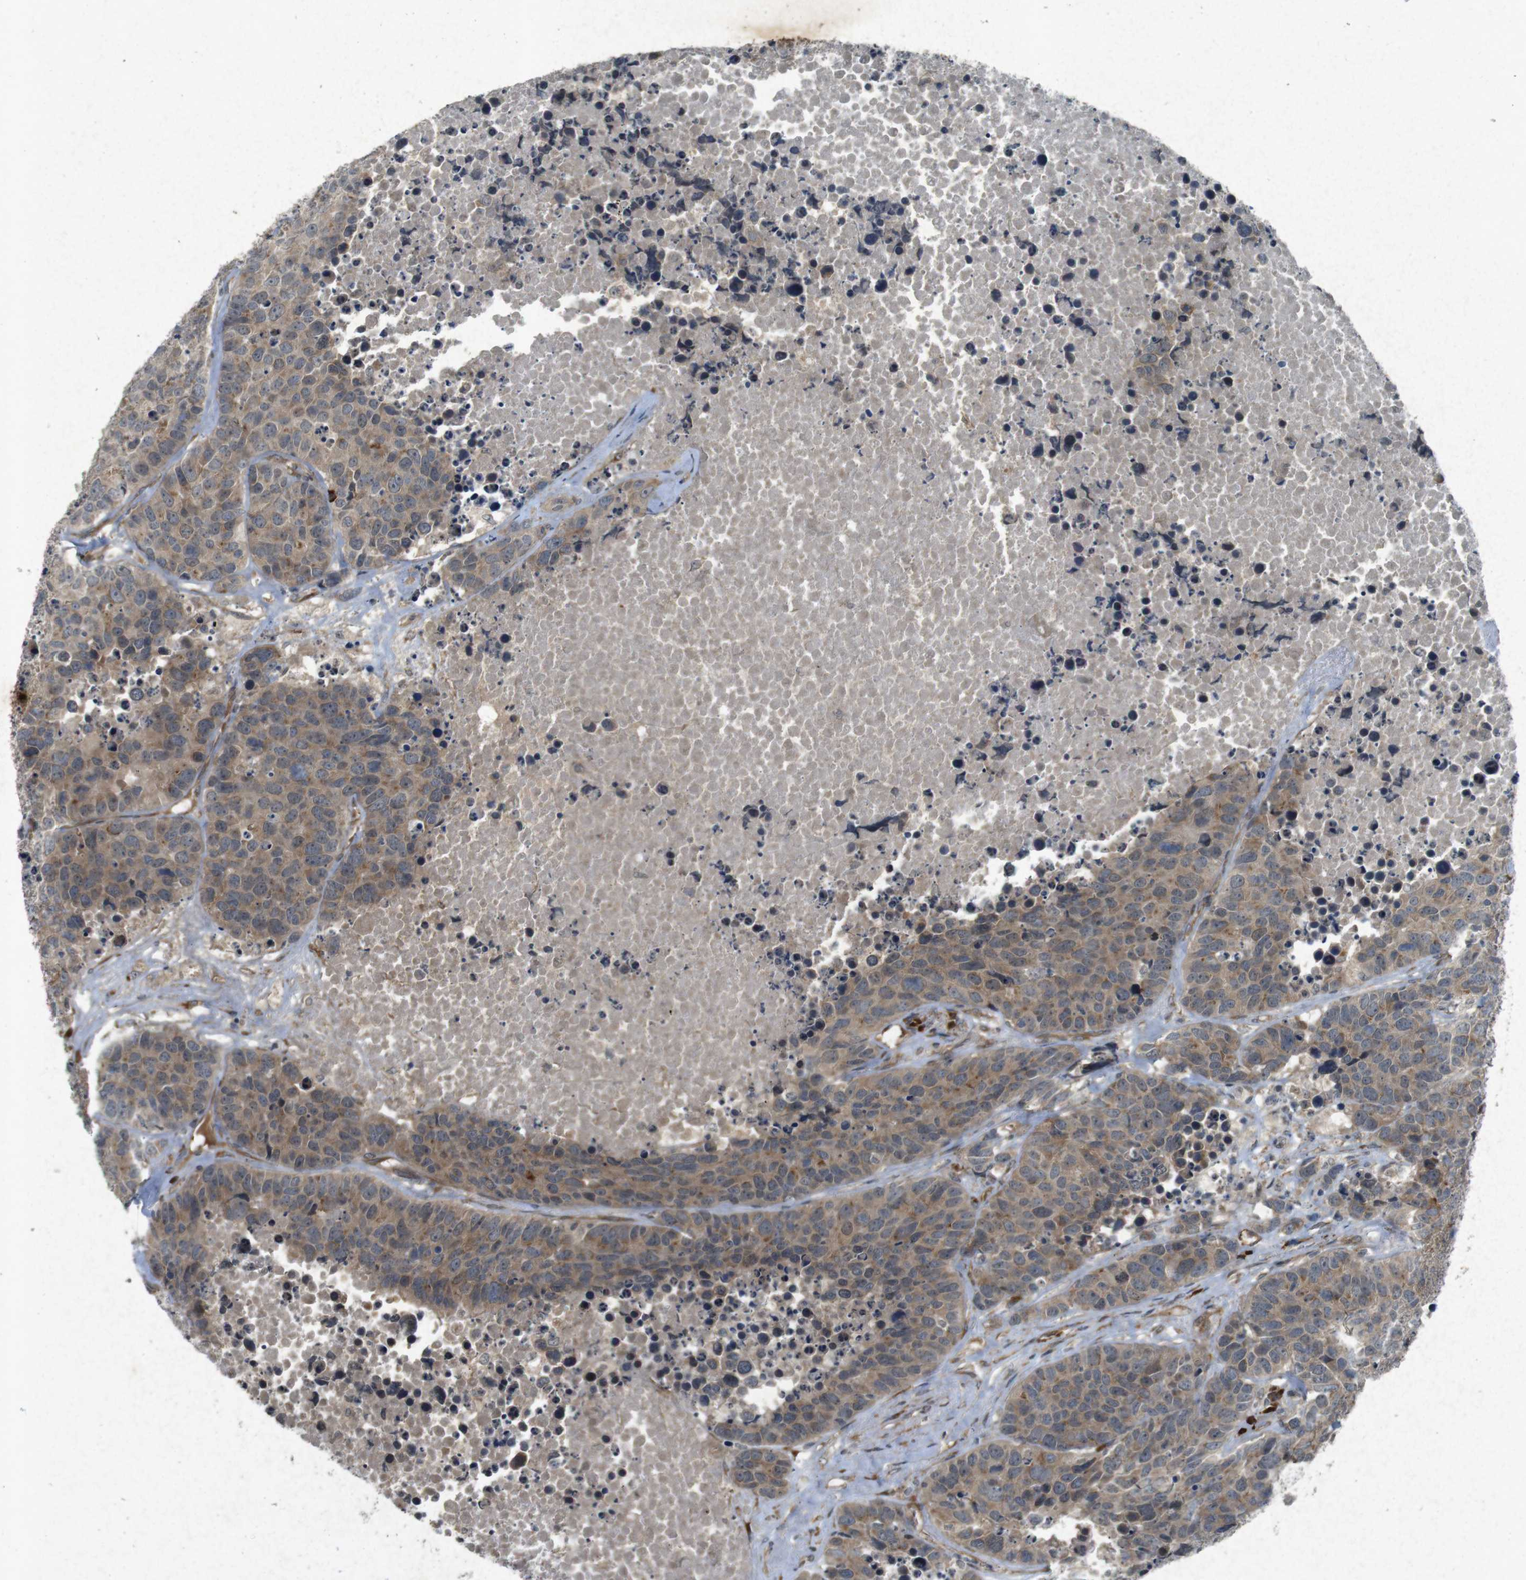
{"staining": {"intensity": "moderate", "quantity": ">75%", "location": "cytoplasmic/membranous"}, "tissue": "carcinoid", "cell_type": "Tumor cells", "image_type": "cancer", "snomed": [{"axis": "morphology", "description": "Carcinoid, malignant, NOS"}, {"axis": "topography", "description": "Lung"}], "caption": "Protein expression analysis of carcinoid (malignant) demonstrates moderate cytoplasmic/membranous expression in approximately >75% of tumor cells.", "gene": "FLCN", "patient": {"sex": "male", "age": 60}}